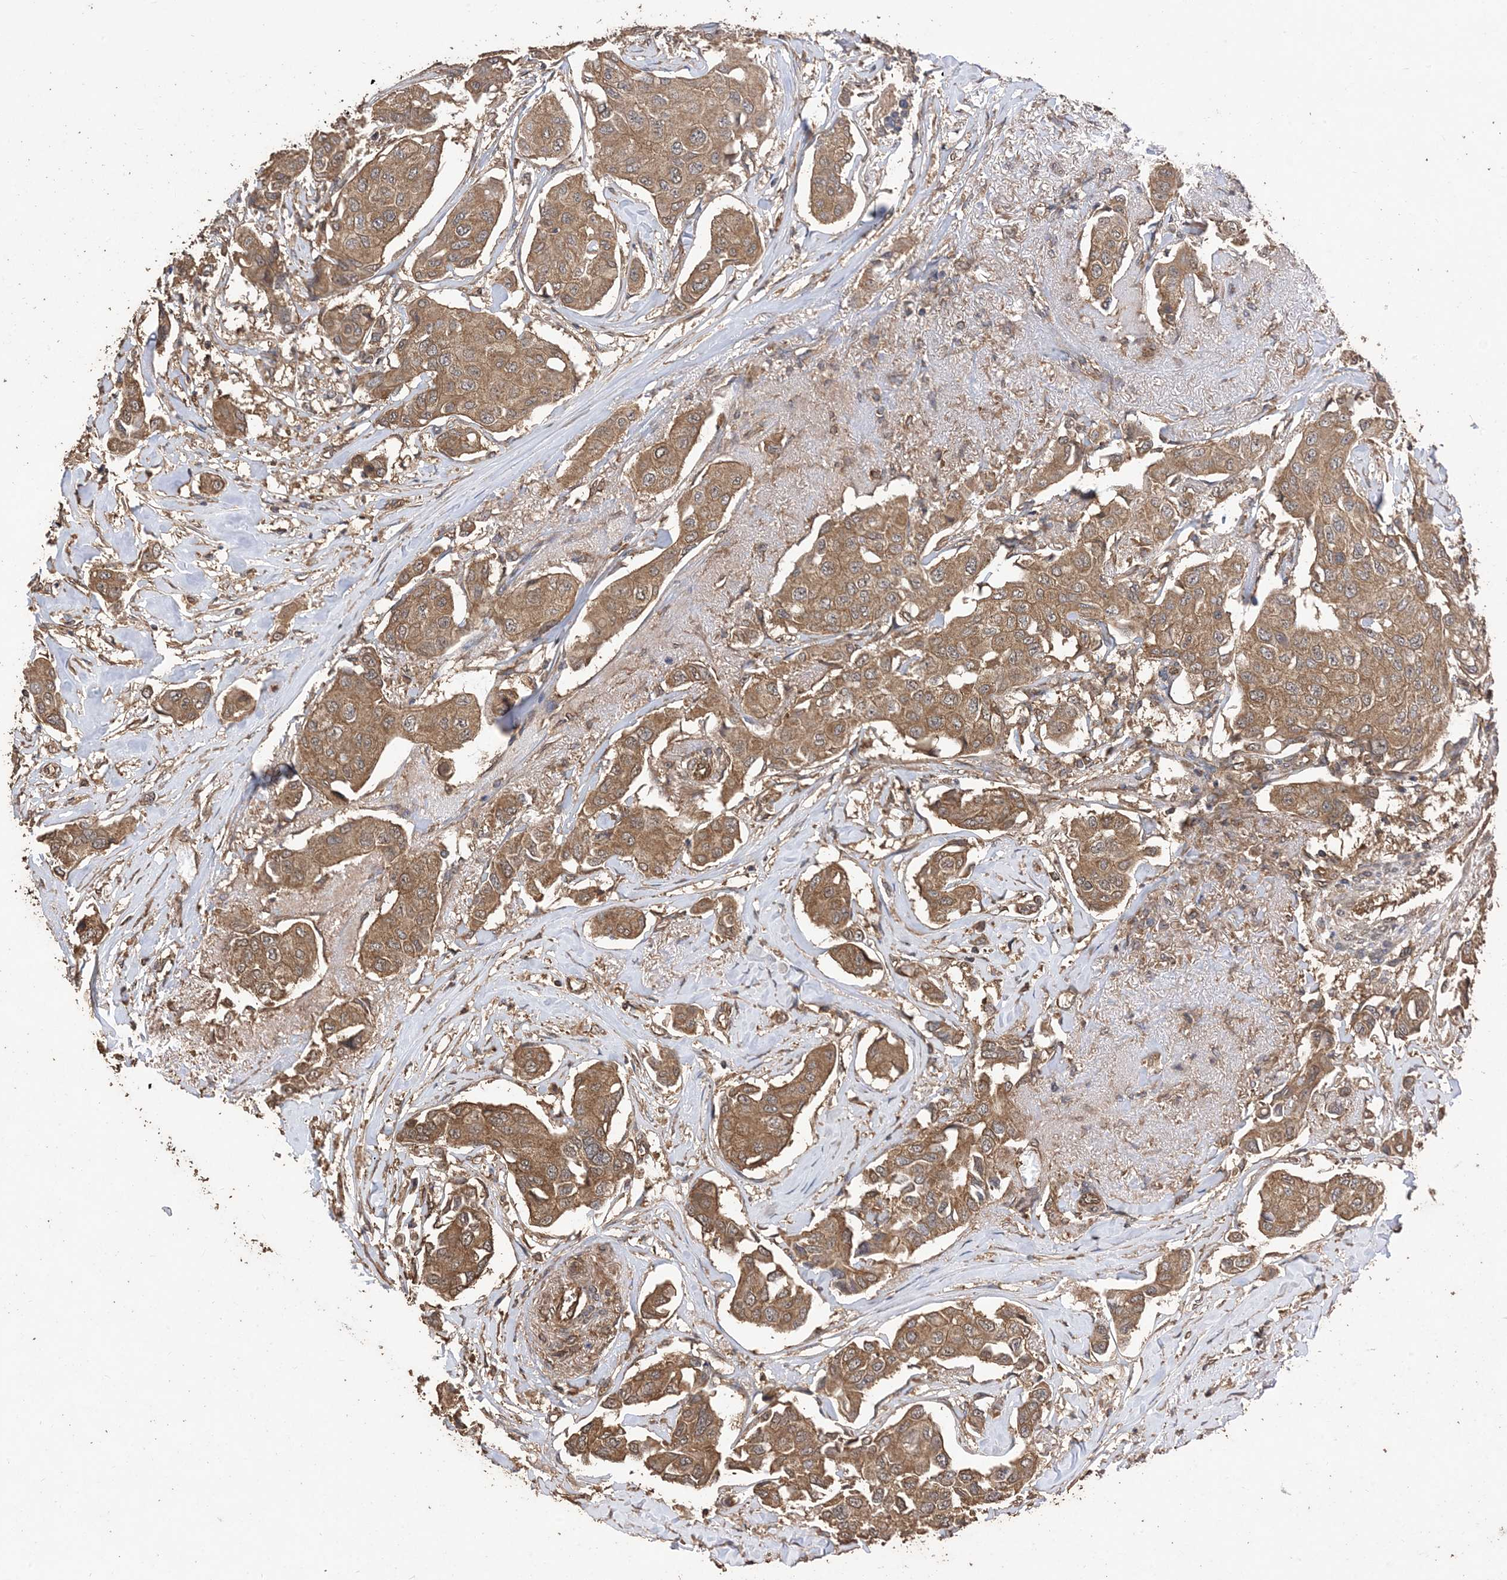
{"staining": {"intensity": "moderate", "quantity": ">75%", "location": "cytoplasmic/membranous"}, "tissue": "breast cancer", "cell_type": "Tumor cells", "image_type": "cancer", "snomed": [{"axis": "morphology", "description": "Duct carcinoma"}, {"axis": "topography", "description": "Breast"}], "caption": "Brown immunohistochemical staining in breast intraductal carcinoma exhibits moderate cytoplasmic/membranous positivity in approximately >75% of tumor cells.", "gene": "ZKSCAN5", "patient": {"sex": "female", "age": 80}}